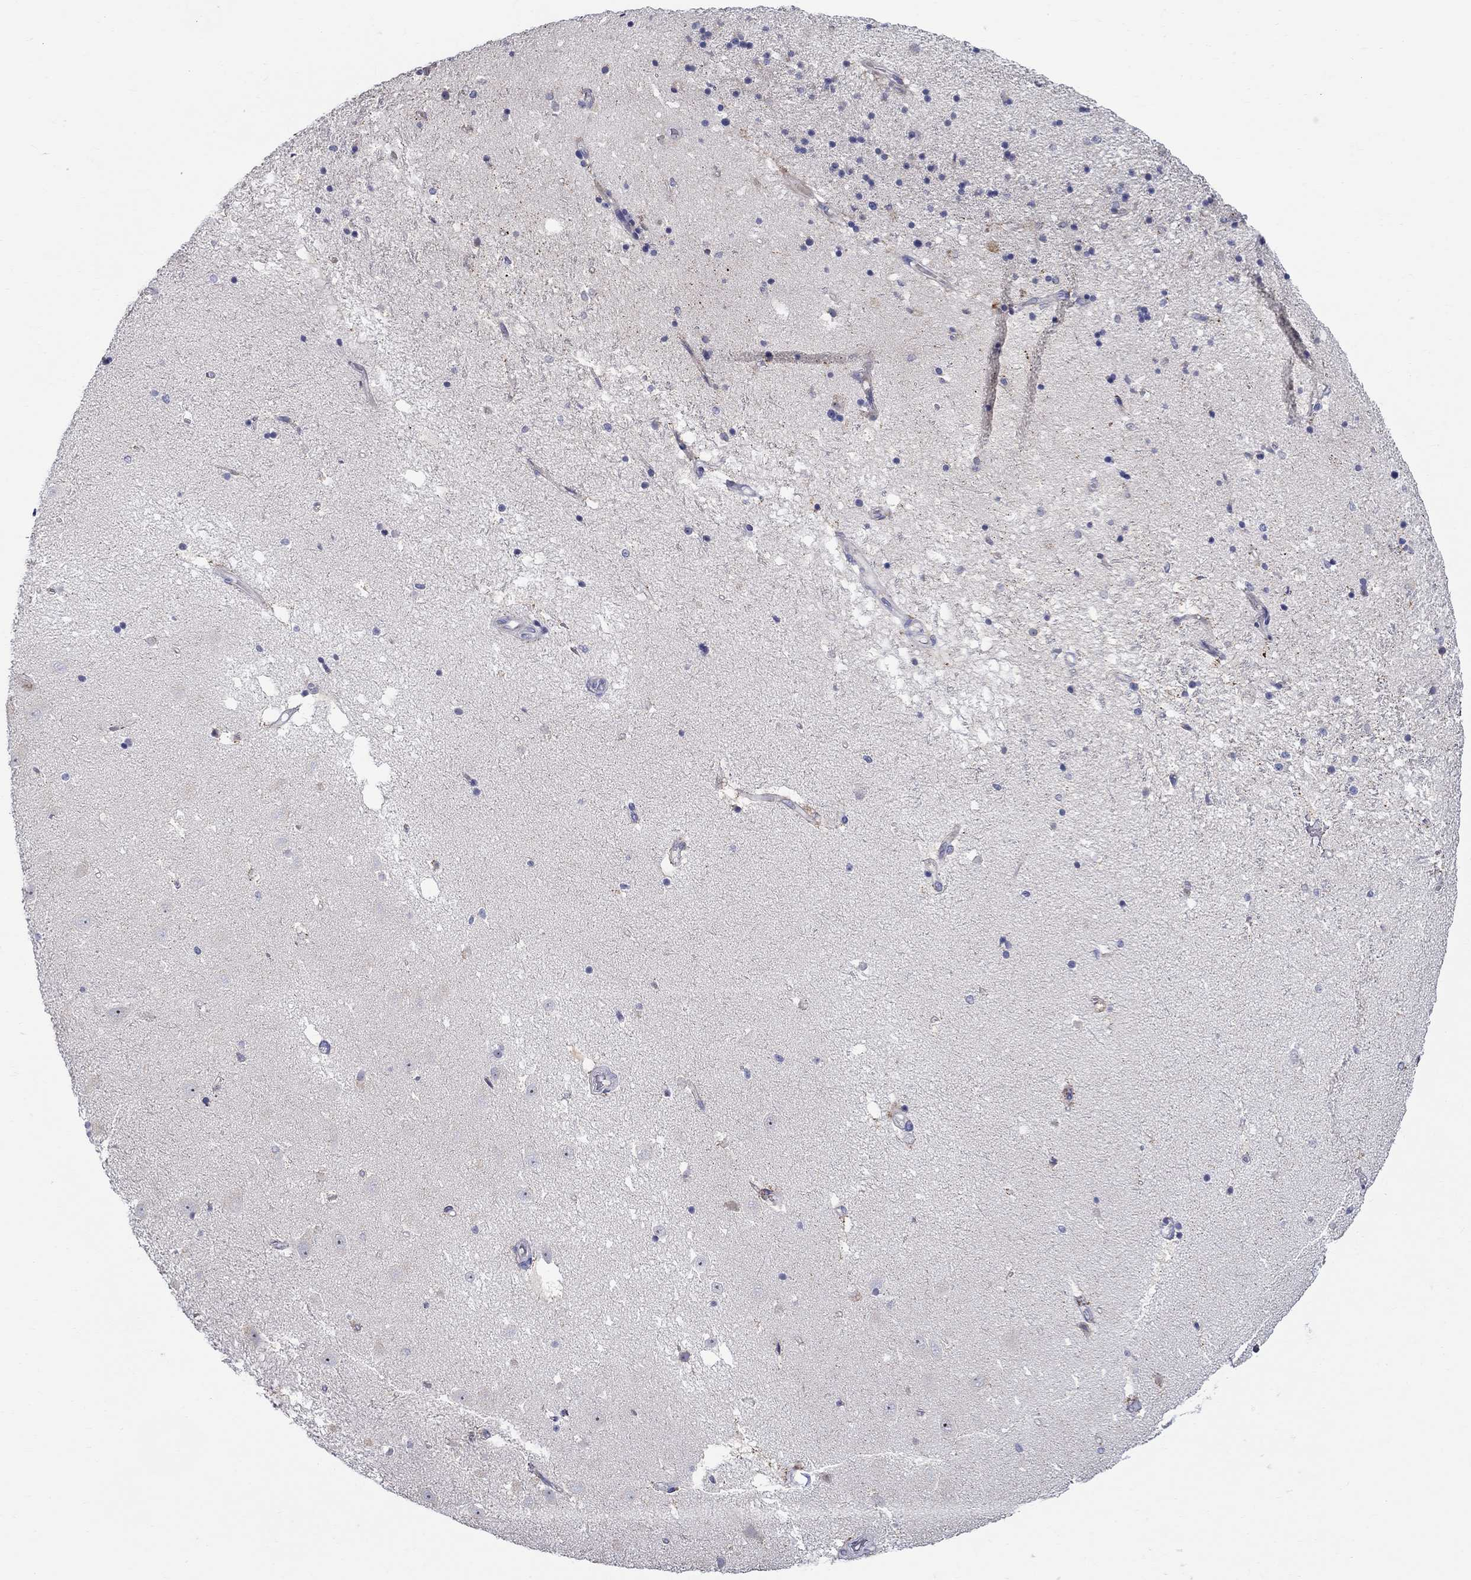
{"staining": {"intensity": "negative", "quantity": "none", "location": "none"}, "tissue": "hippocampus", "cell_type": "Glial cells", "image_type": "normal", "snomed": [{"axis": "morphology", "description": "Normal tissue, NOS"}, {"axis": "topography", "description": "Hippocampus"}], "caption": "Glial cells show no significant protein positivity in unremarkable hippocampus.", "gene": "QRFPR", "patient": {"sex": "male", "age": 49}}